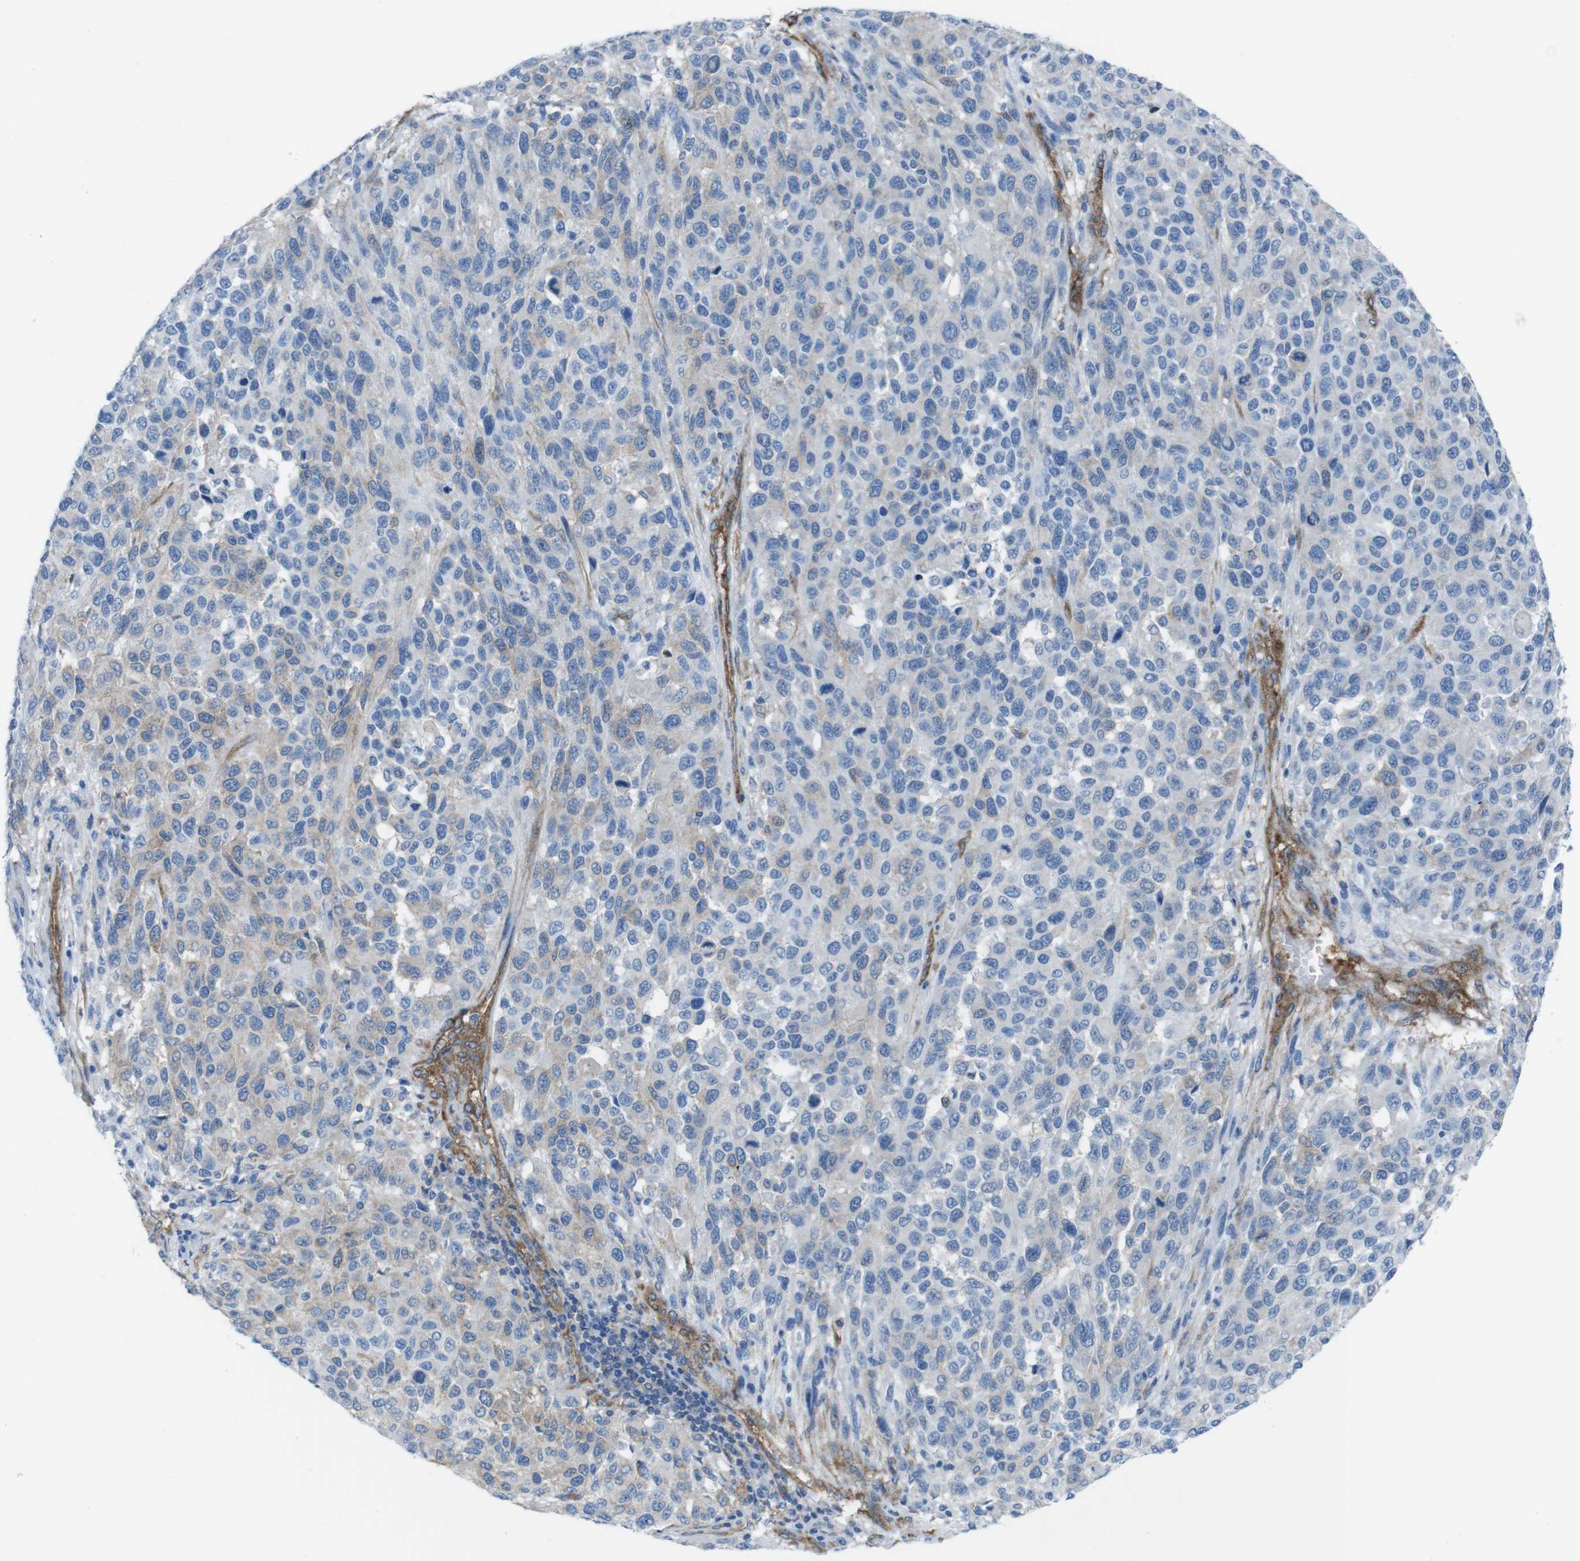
{"staining": {"intensity": "weak", "quantity": "<25%", "location": "cytoplasmic/membranous"}, "tissue": "melanoma", "cell_type": "Tumor cells", "image_type": "cancer", "snomed": [{"axis": "morphology", "description": "Malignant melanoma, Metastatic site"}, {"axis": "topography", "description": "Lymph node"}], "caption": "Melanoma was stained to show a protein in brown. There is no significant expression in tumor cells.", "gene": "DIAPH2", "patient": {"sex": "male", "age": 61}}